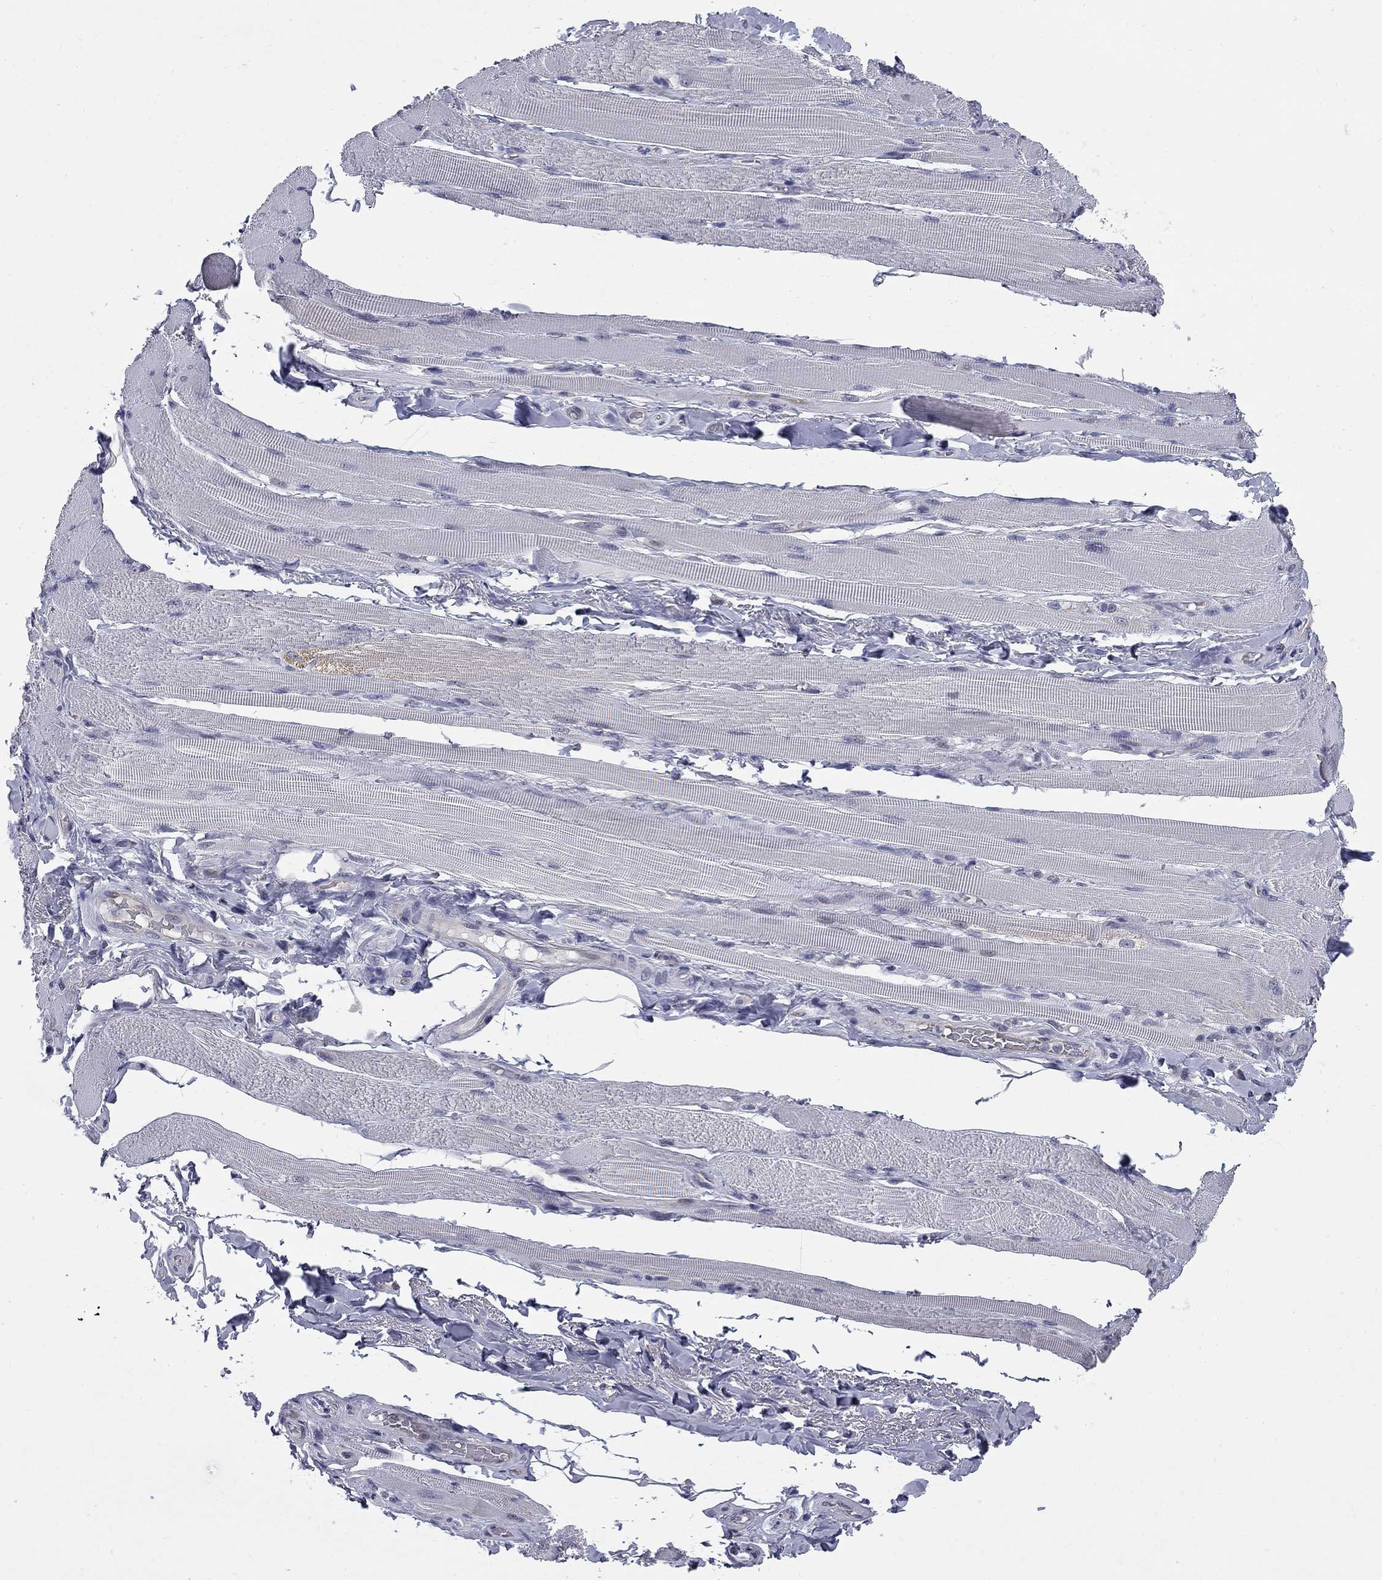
{"staining": {"intensity": "negative", "quantity": "none", "location": "none"}, "tissue": "skeletal muscle", "cell_type": "Myocytes", "image_type": "normal", "snomed": [{"axis": "morphology", "description": "Normal tissue, NOS"}, {"axis": "topography", "description": "Skeletal muscle"}, {"axis": "topography", "description": "Anal"}, {"axis": "topography", "description": "Peripheral nerve tissue"}], "caption": "Human skeletal muscle stained for a protein using immunohistochemistry (IHC) reveals no positivity in myocytes.", "gene": "HTR4", "patient": {"sex": "male", "age": 53}}